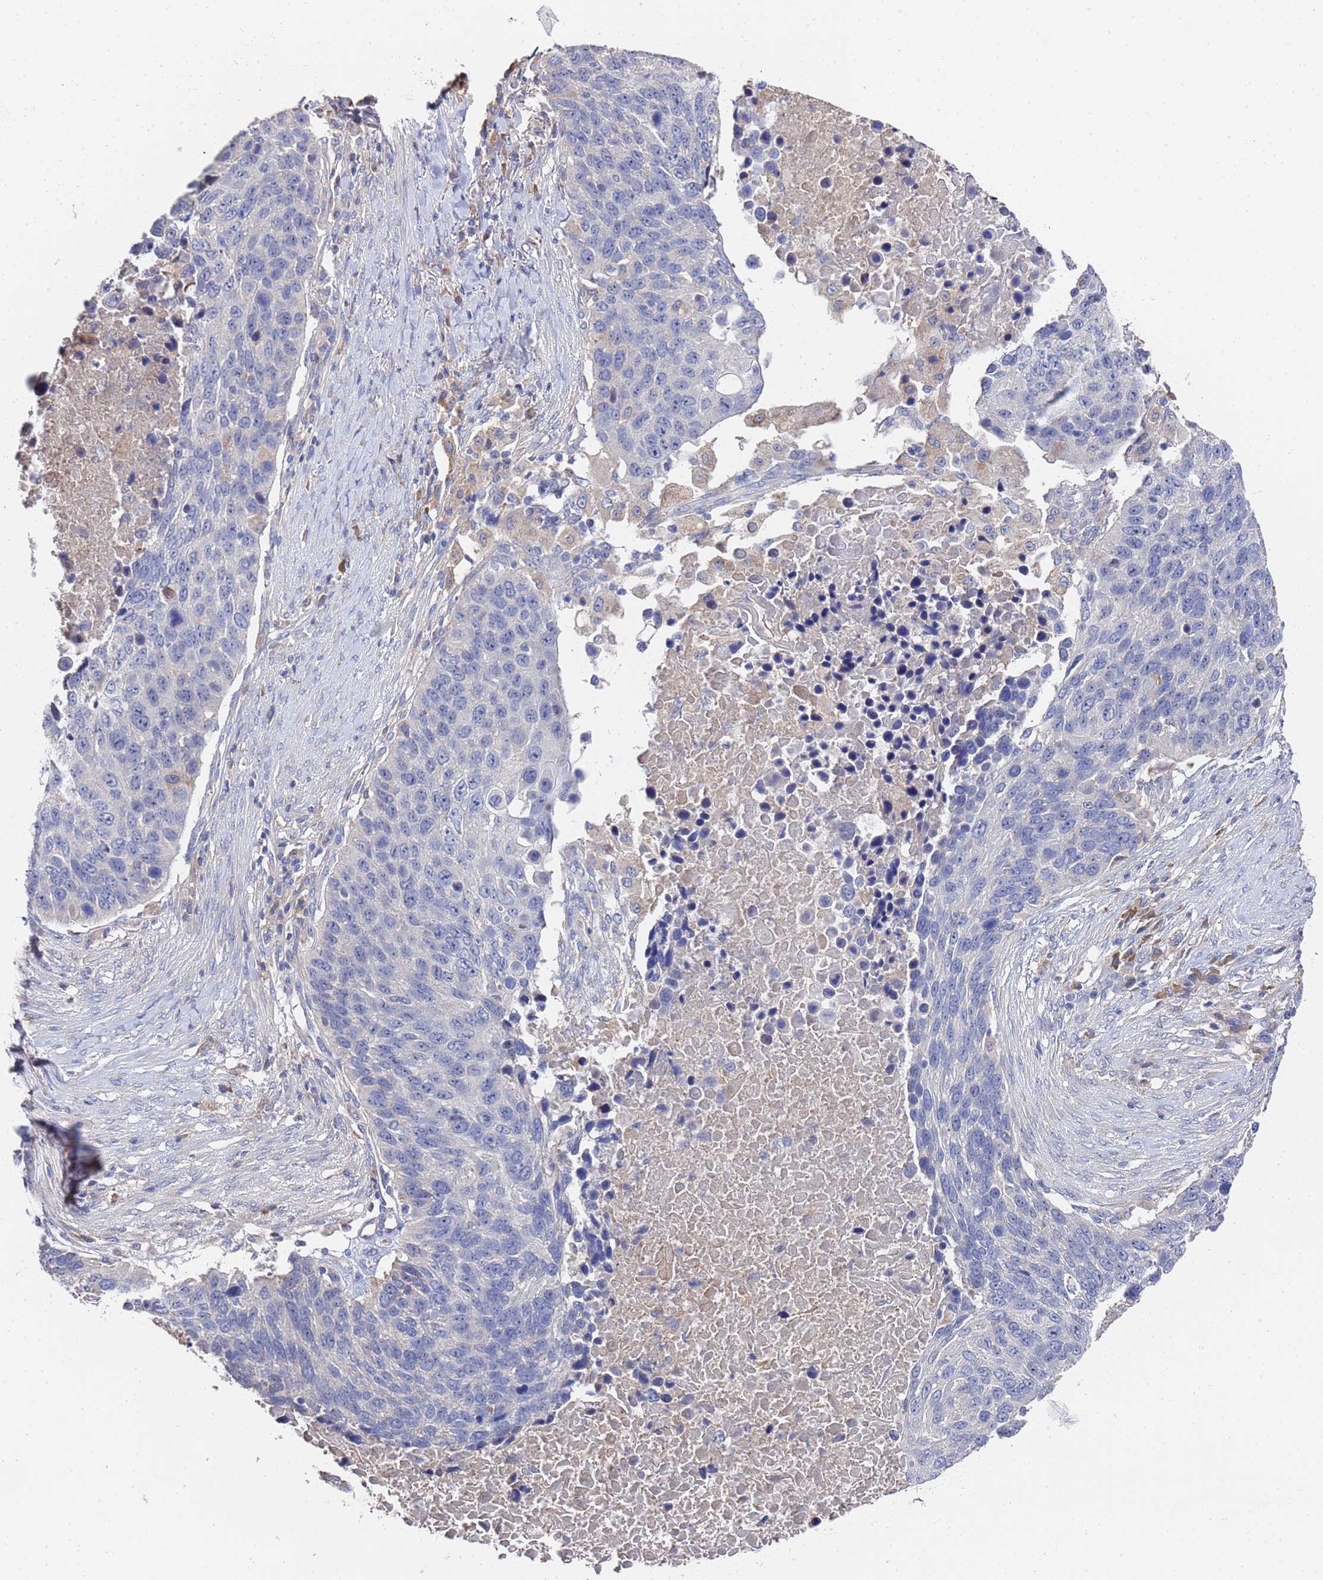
{"staining": {"intensity": "negative", "quantity": "none", "location": "none"}, "tissue": "lung cancer", "cell_type": "Tumor cells", "image_type": "cancer", "snomed": [{"axis": "morphology", "description": "Normal tissue, NOS"}, {"axis": "morphology", "description": "Squamous cell carcinoma, NOS"}, {"axis": "topography", "description": "Lymph node"}, {"axis": "topography", "description": "Lung"}], "caption": "Immunohistochemical staining of squamous cell carcinoma (lung) shows no significant staining in tumor cells.", "gene": "TCP10L", "patient": {"sex": "male", "age": 66}}